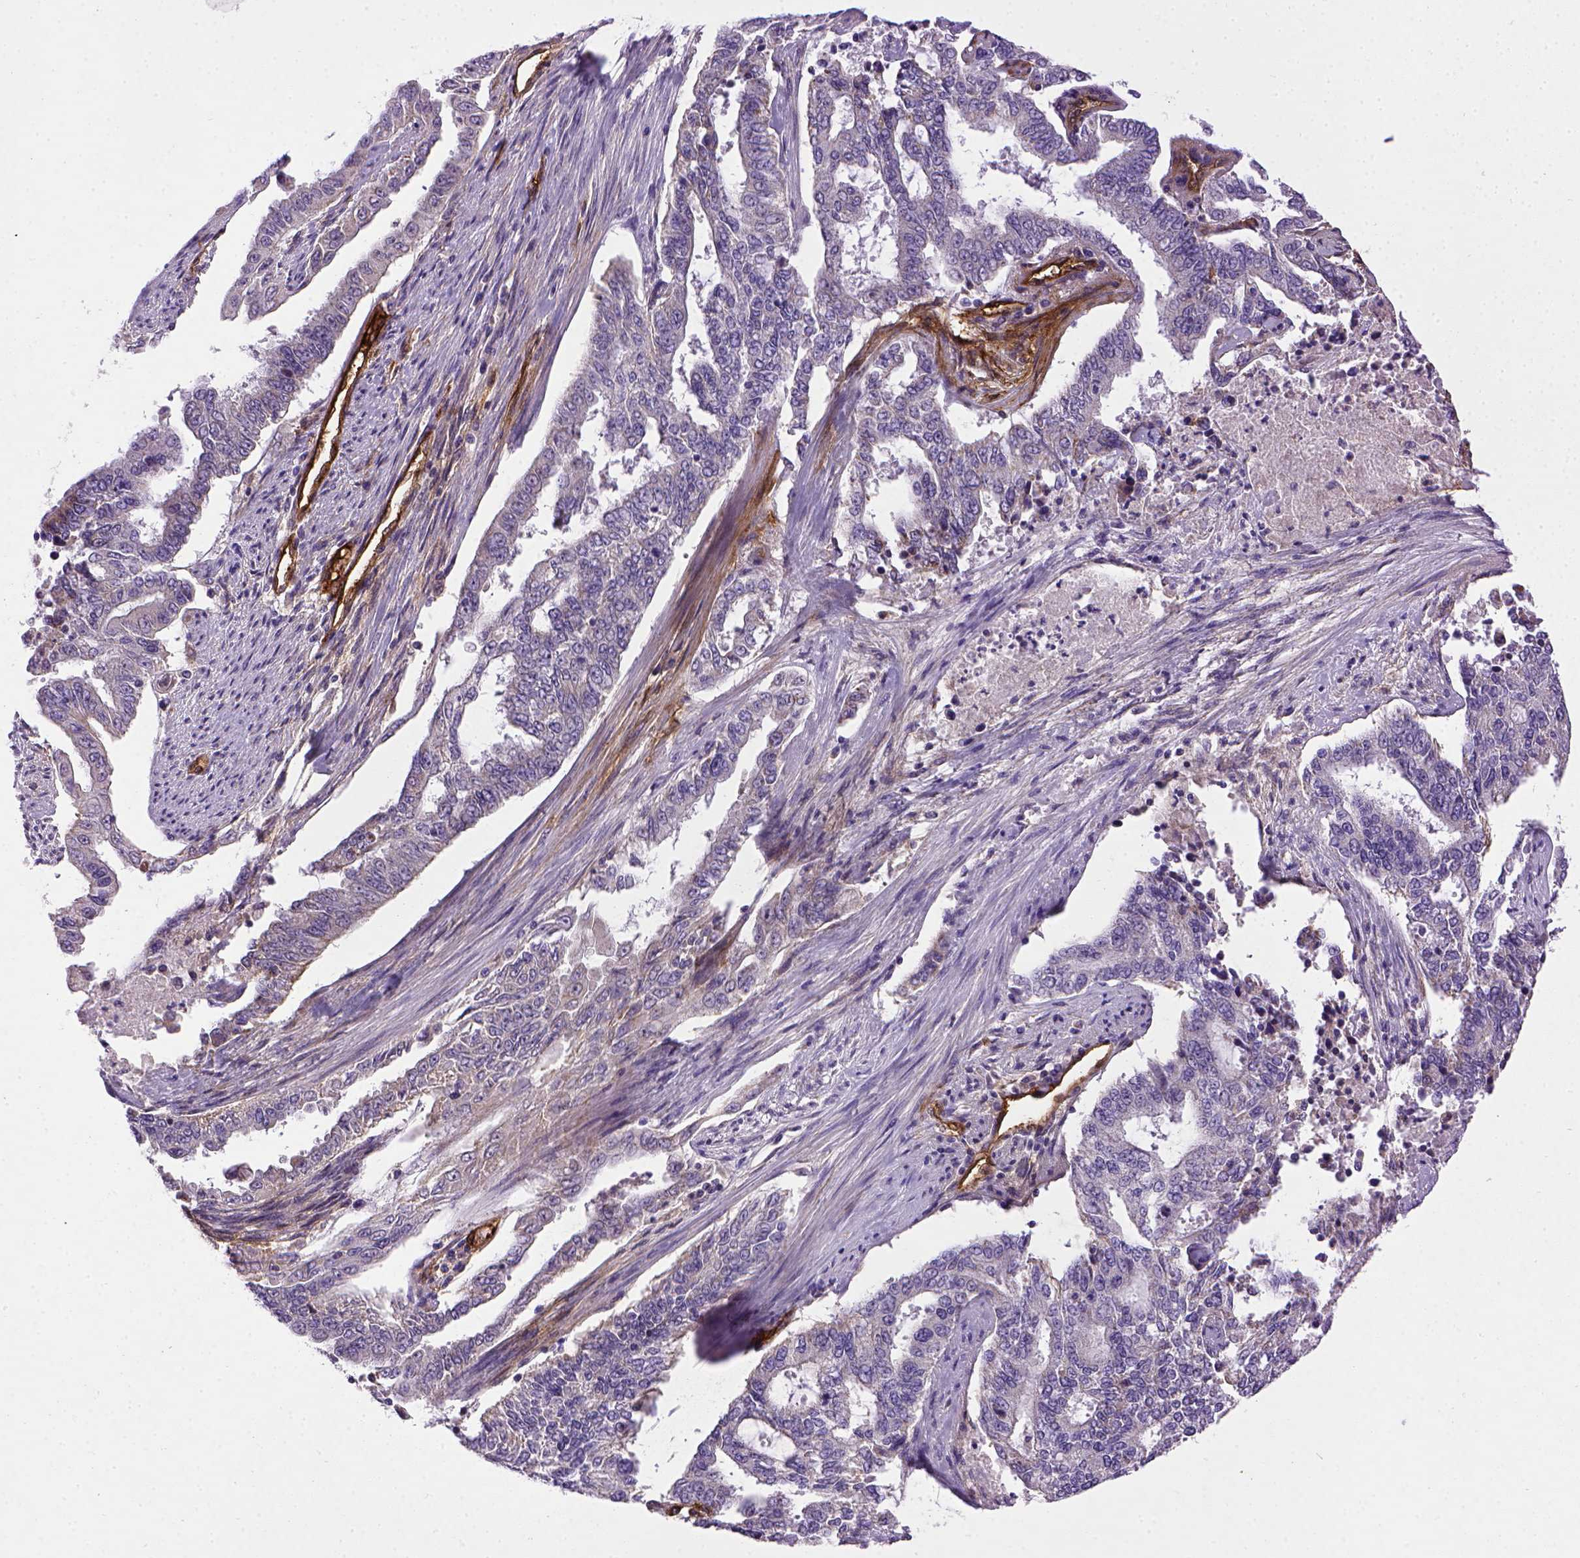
{"staining": {"intensity": "negative", "quantity": "none", "location": "none"}, "tissue": "endometrial cancer", "cell_type": "Tumor cells", "image_type": "cancer", "snomed": [{"axis": "morphology", "description": "Adenocarcinoma, NOS"}, {"axis": "topography", "description": "Uterus"}], "caption": "A micrograph of endometrial cancer (adenocarcinoma) stained for a protein displays no brown staining in tumor cells.", "gene": "ENG", "patient": {"sex": "female", "age": 59}}